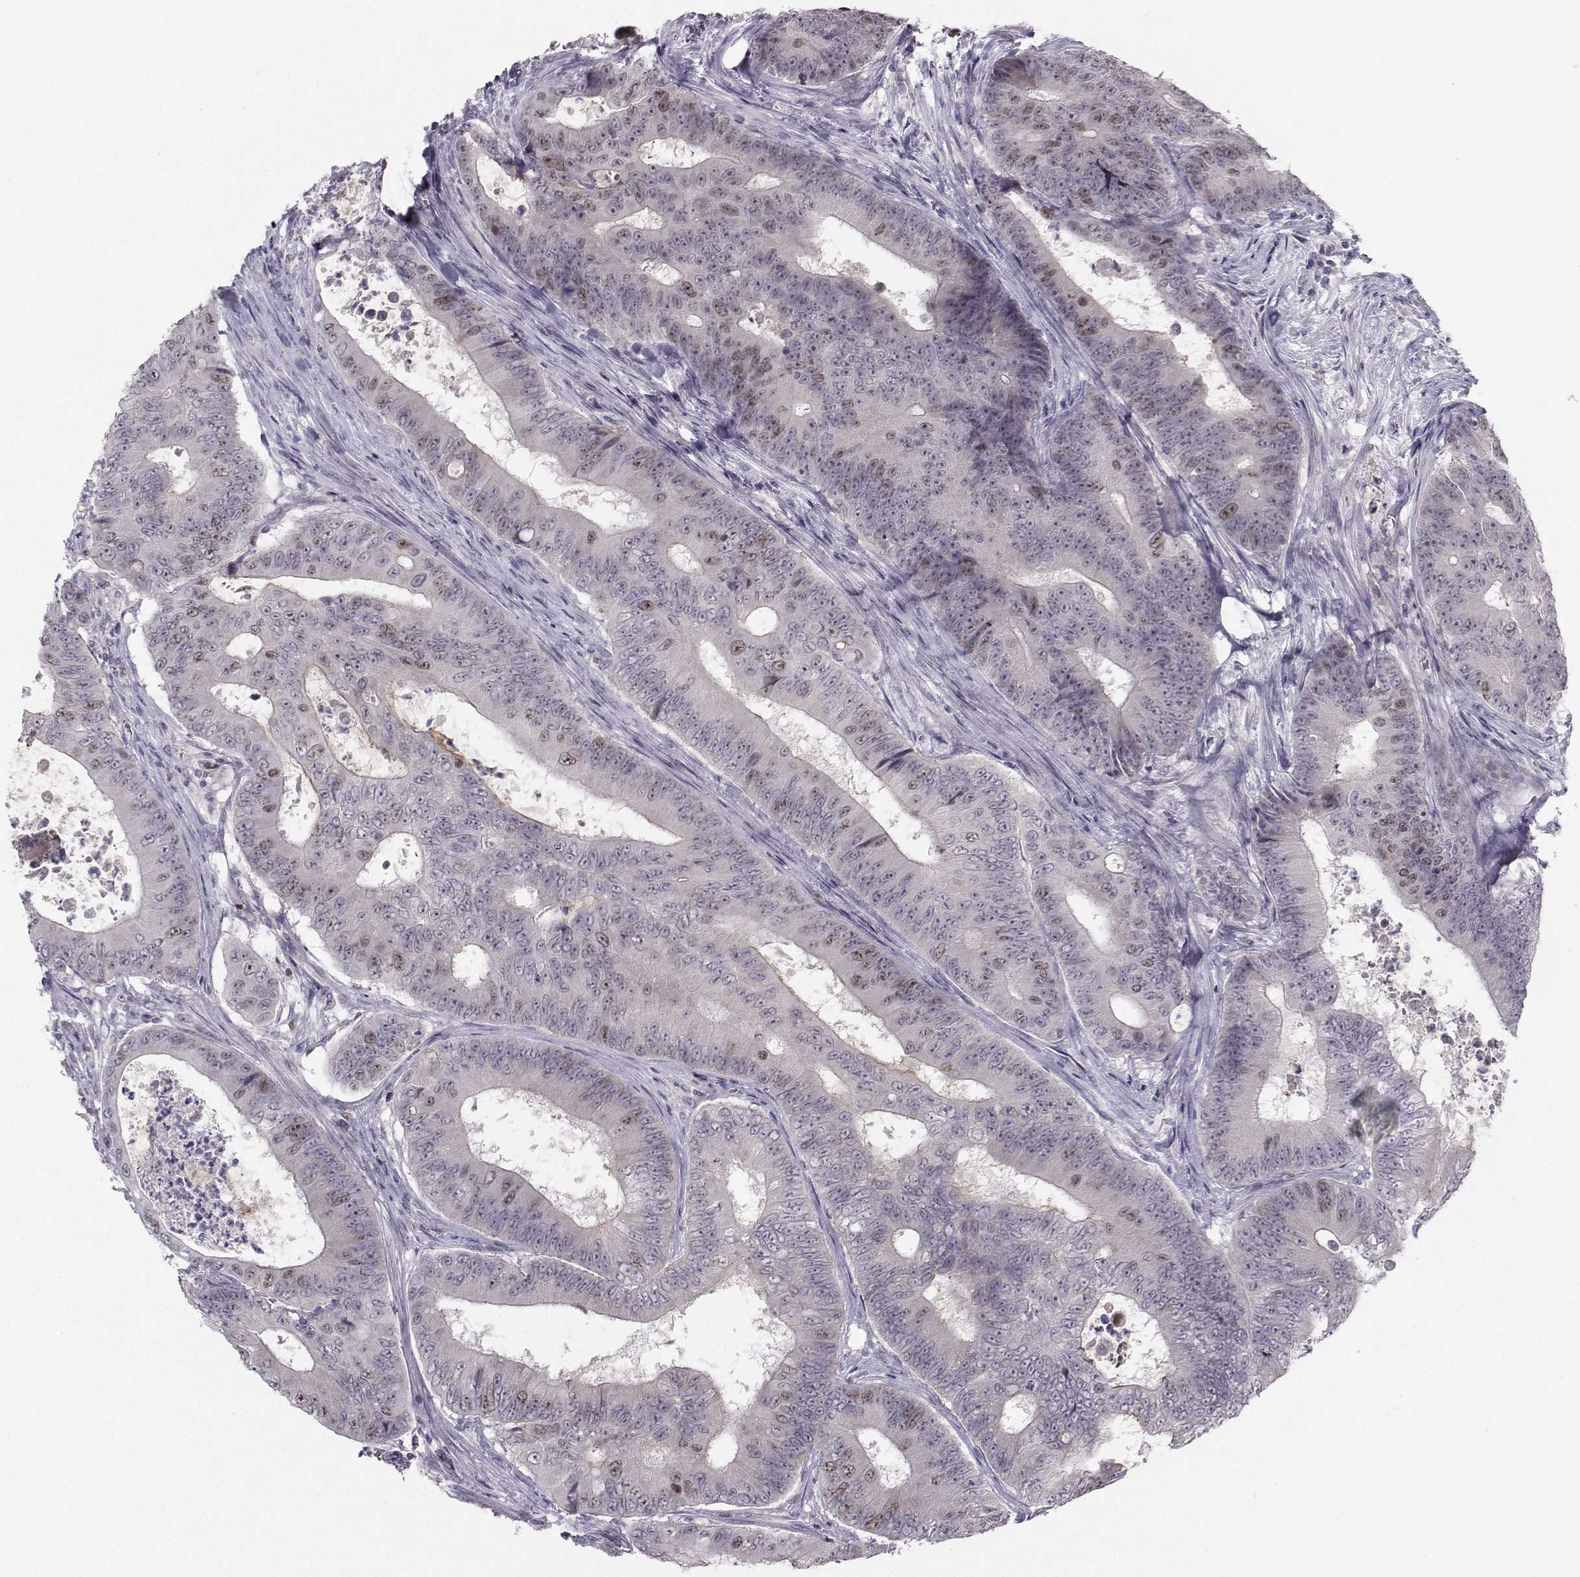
{"staining": {"intensity": "moderate", "quantity": "<25%", "location": "nuclear"}, "tissue": "colorectal cancer", "cell_type": "Tumor cells", "image_type": "cancer", "snomed": [{"axis": "morphology", "description": "Adenocarcinoma, NOS"}, {"axis": "topography", "description": "Colon"}], "caption": "Approximately <25% of tumor cells in colorectal cancer (adenocarcinoma) demonstrate moderate nuclear protein staining as visualized by brown immunohistochemical staining.", "gene": "LRP8", "patient": {"sex": "female", "age": 48}}